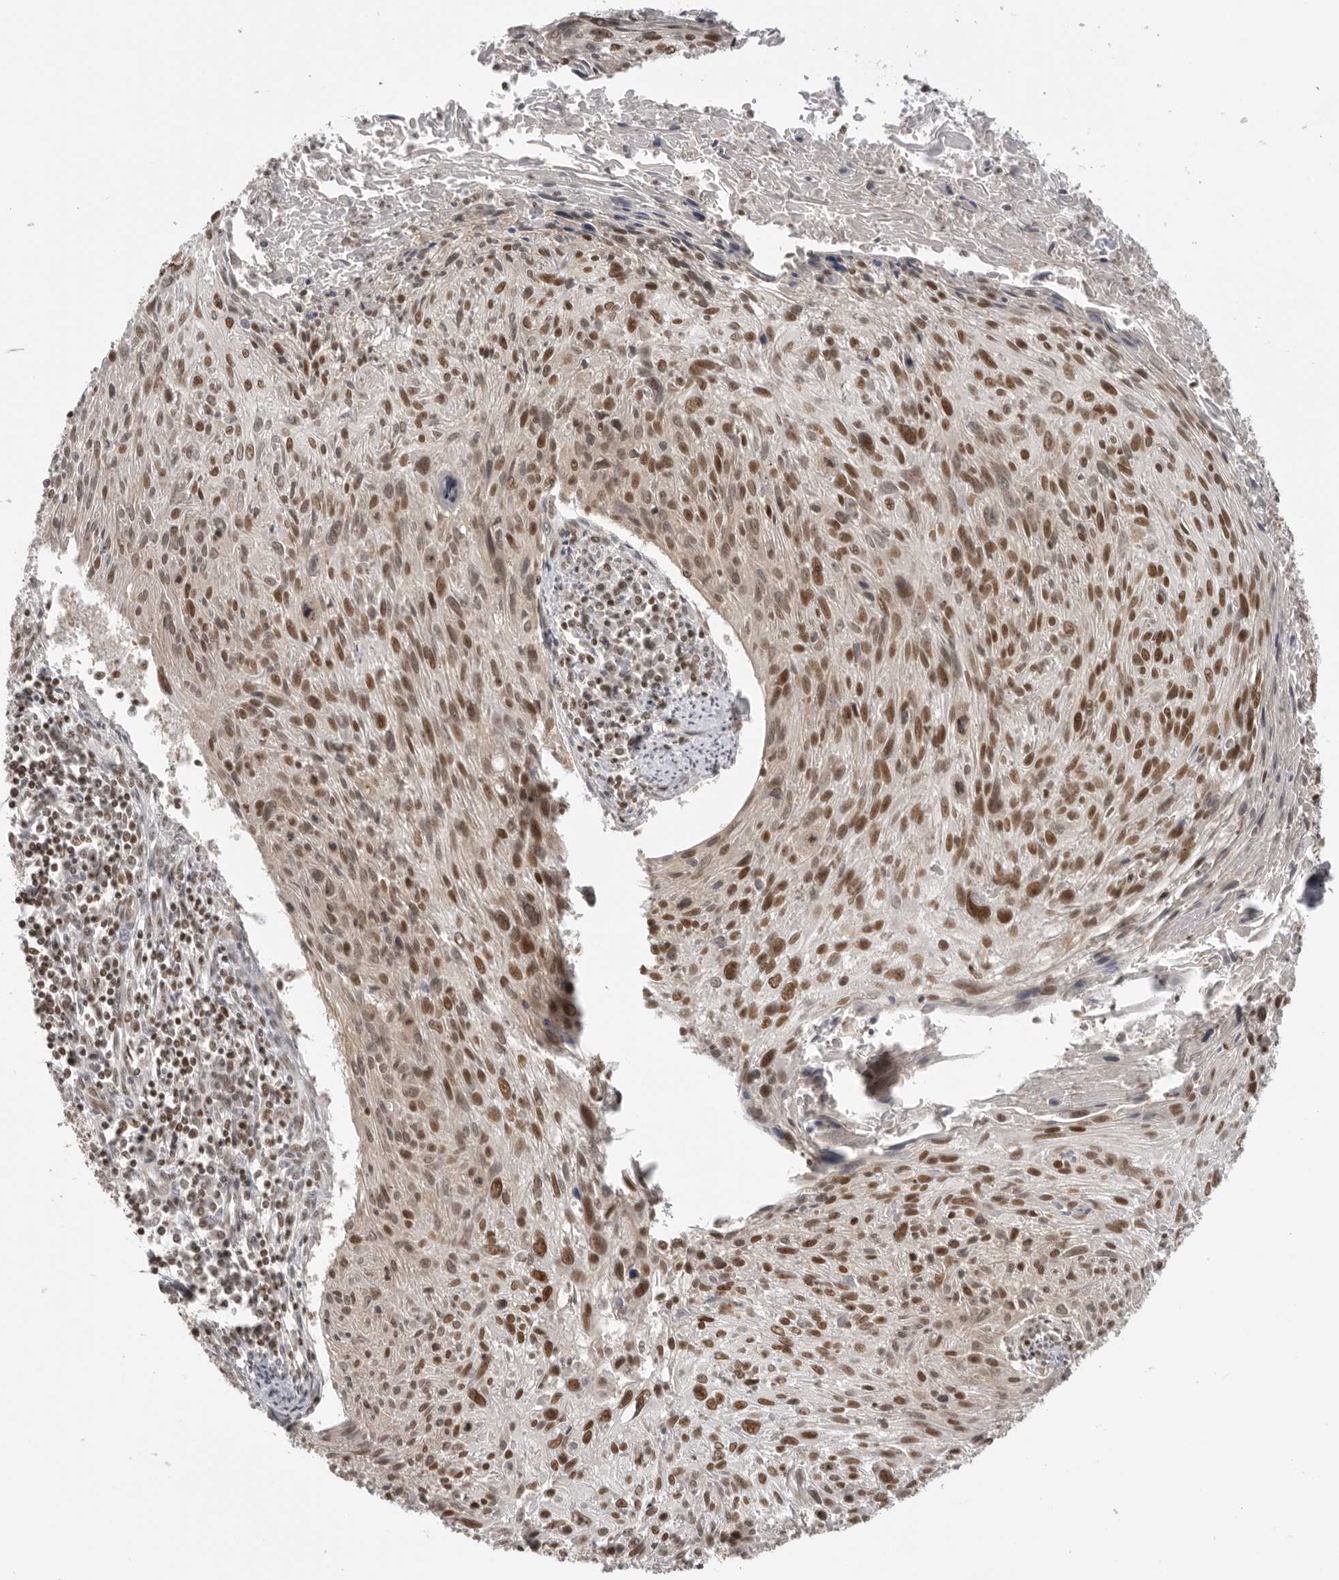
{"staining": {"intensity": "strong", "quantity": ">75%", "location": "nuclear"}, "tissue": "cervical cancer", "cell_type": "Tumor cells", "image_type": "cancer", "snomed": [{"axis": "morphology", "description": "Squamous cell carcinoma, NOS"}, {"axis": "topography", "description": "Cervix"}], "caption": "Immunohistochemistry (IHC) (DAB) staining of cervical cancer demonstrates strong nuclear protein expression in approximately >75% of tumor cells.", "gene": "RPA2", "patient": {"sex": "female", "age": 51}}